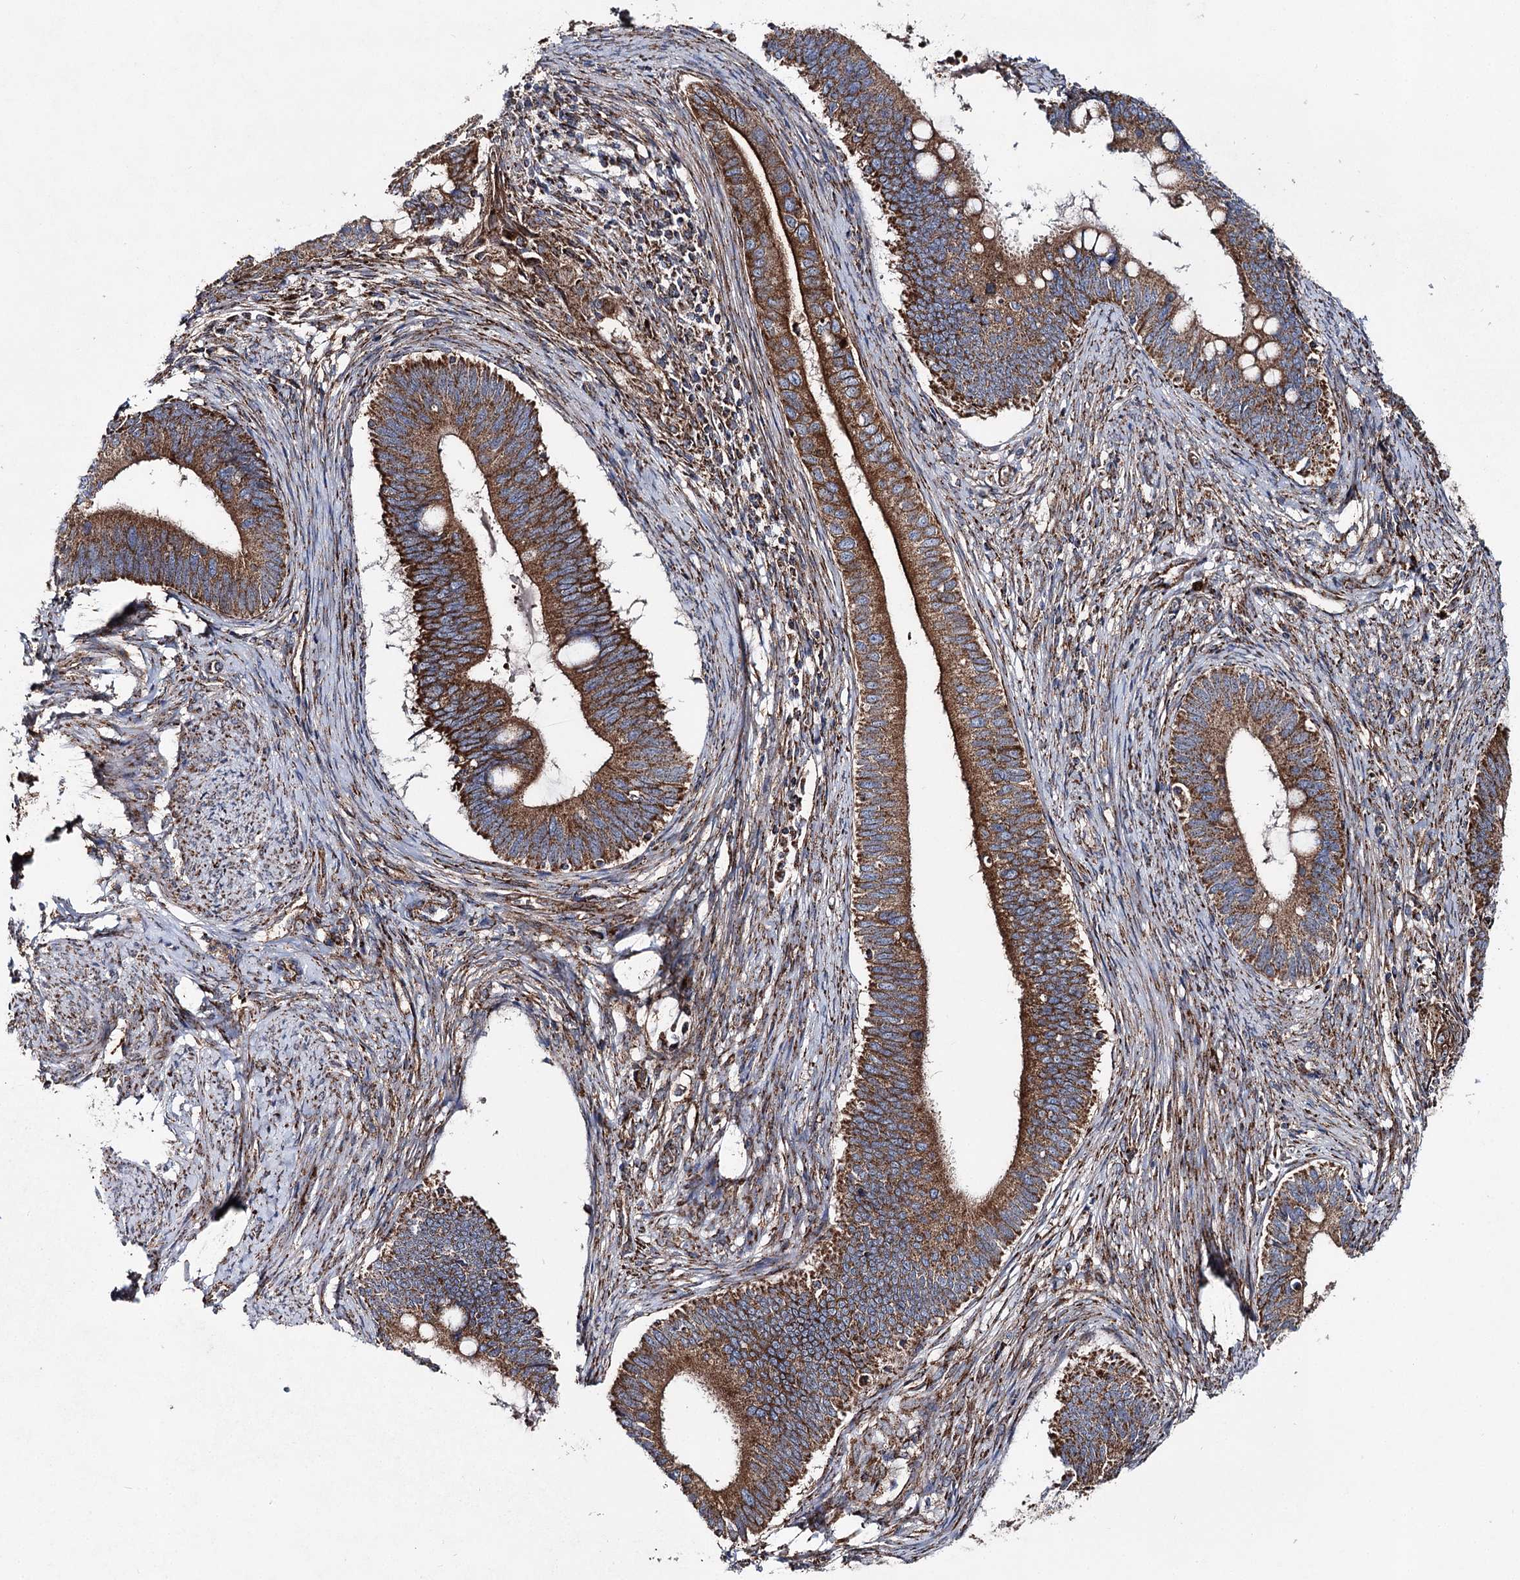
{"staining": {"intensity": "strong", "quantity": ">75%", "location": "cytoplasmic/membranous"}, "tissue": "cervical cancer", "cell_type": "Tumor cells", "image_type": "cancer", "snomed": [{"axis": "morphology", "description": "Adenocarcinoma, NOS"}, {"axis": "topography", "description": "Cervix"}], "caption": "Tumor cells reveal high levels of strong cytoplasmic/membranous positivity in about >75% of cells in human cervical cancer (adenocarcinoma). (brown staining indicates protein expression, while blue staining denotes nuclei).", "gene": "MSANTD2", "patient": {"sex": "female", "age": 42}}